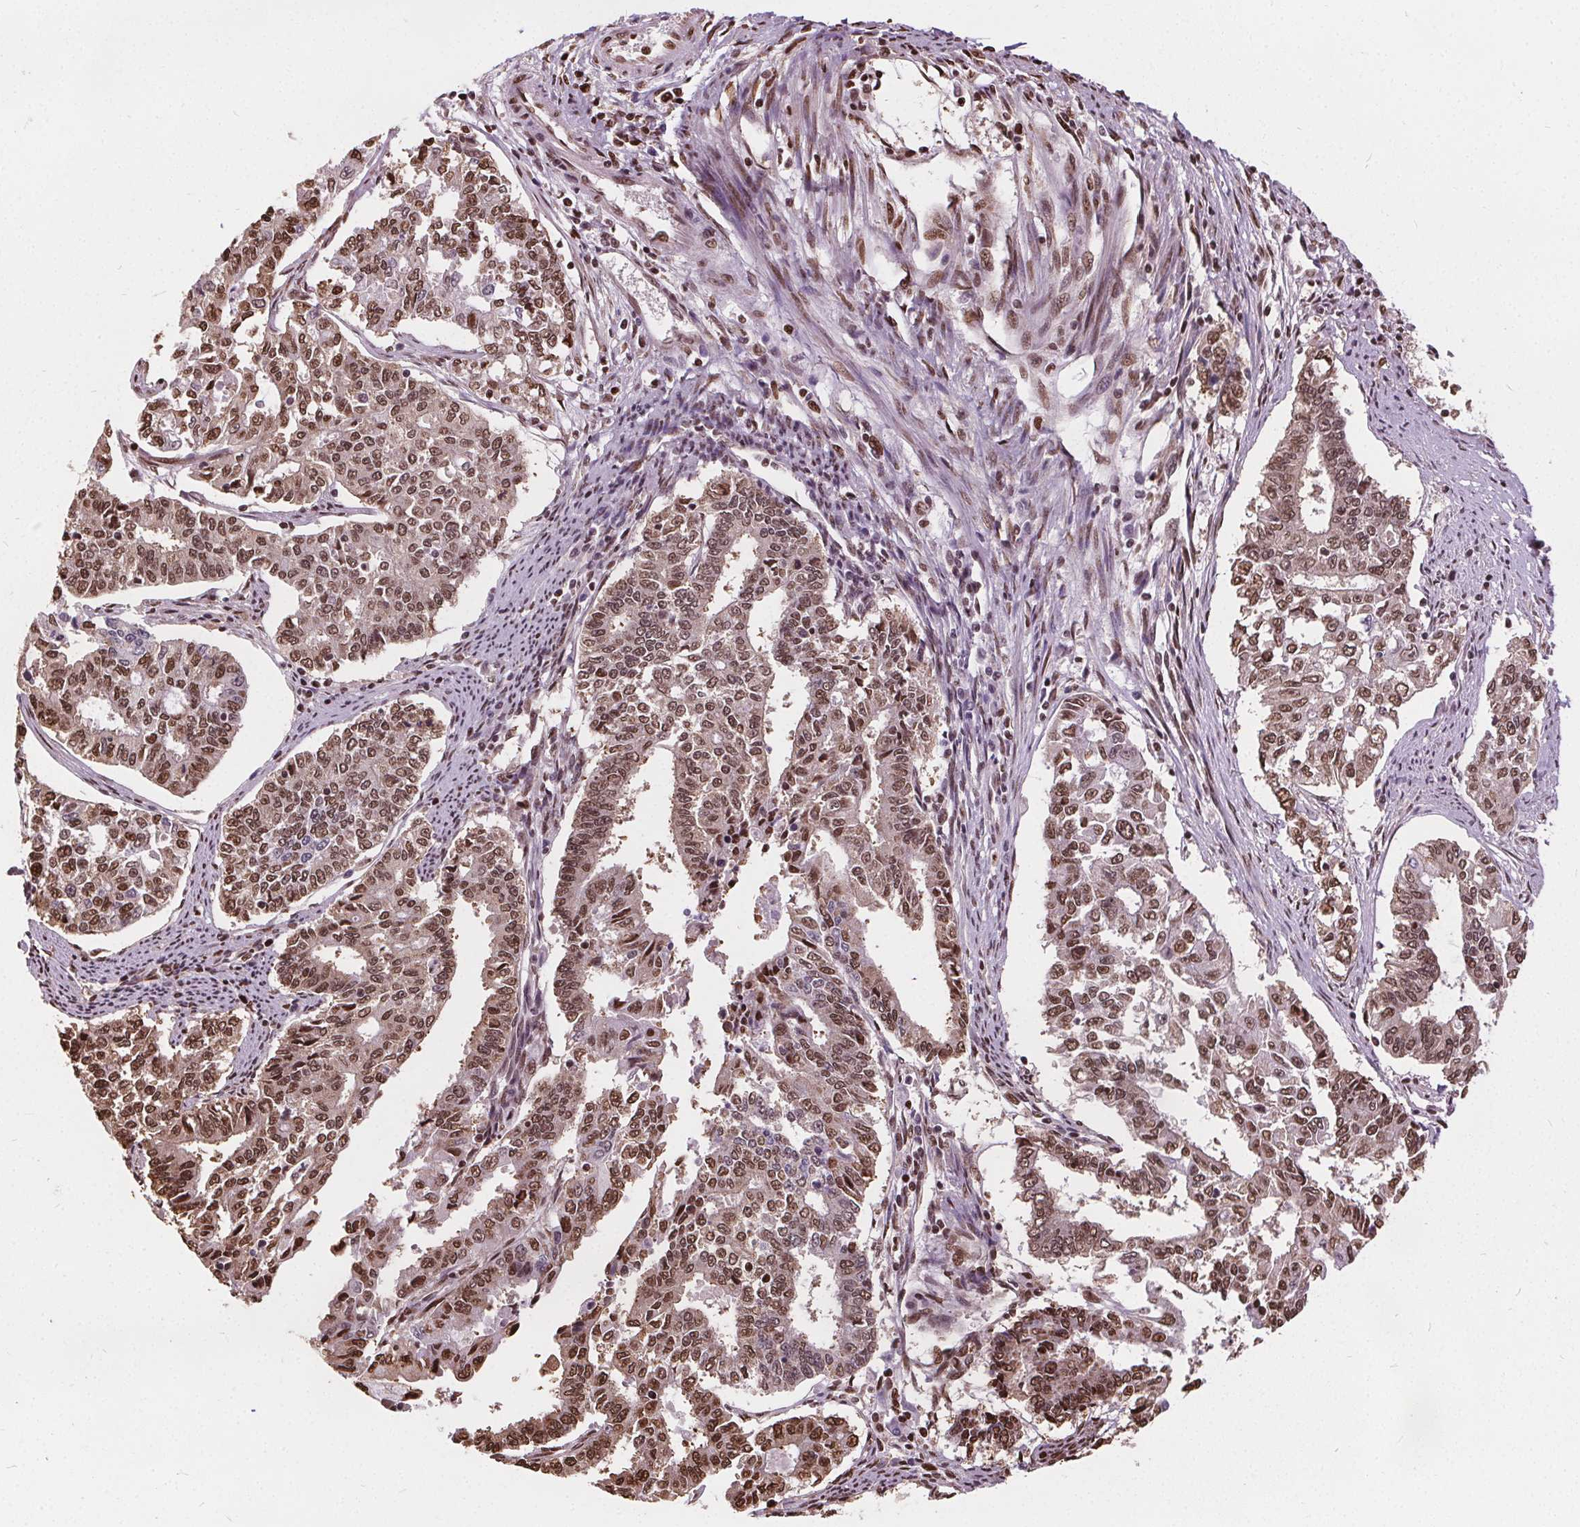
{"staining": {"intensity": "strong", "quantity": ">75%", "location": "nuclear"}, "tissue": "endometrial cancer", "cell_type": "Tumor cells", "image_type": "cancer", "snomed": [{"axis": "morphology", "description": "Adenocarcinoma, NOS"}, {"axis": "topography", "description": "Uterus"}], "caption": "Human endometrial cancer stained with a protein marker exhibits strong staining in tumor cells.", "gene": "ISLR2", "patient": {"sex": "female", "age": 59}}